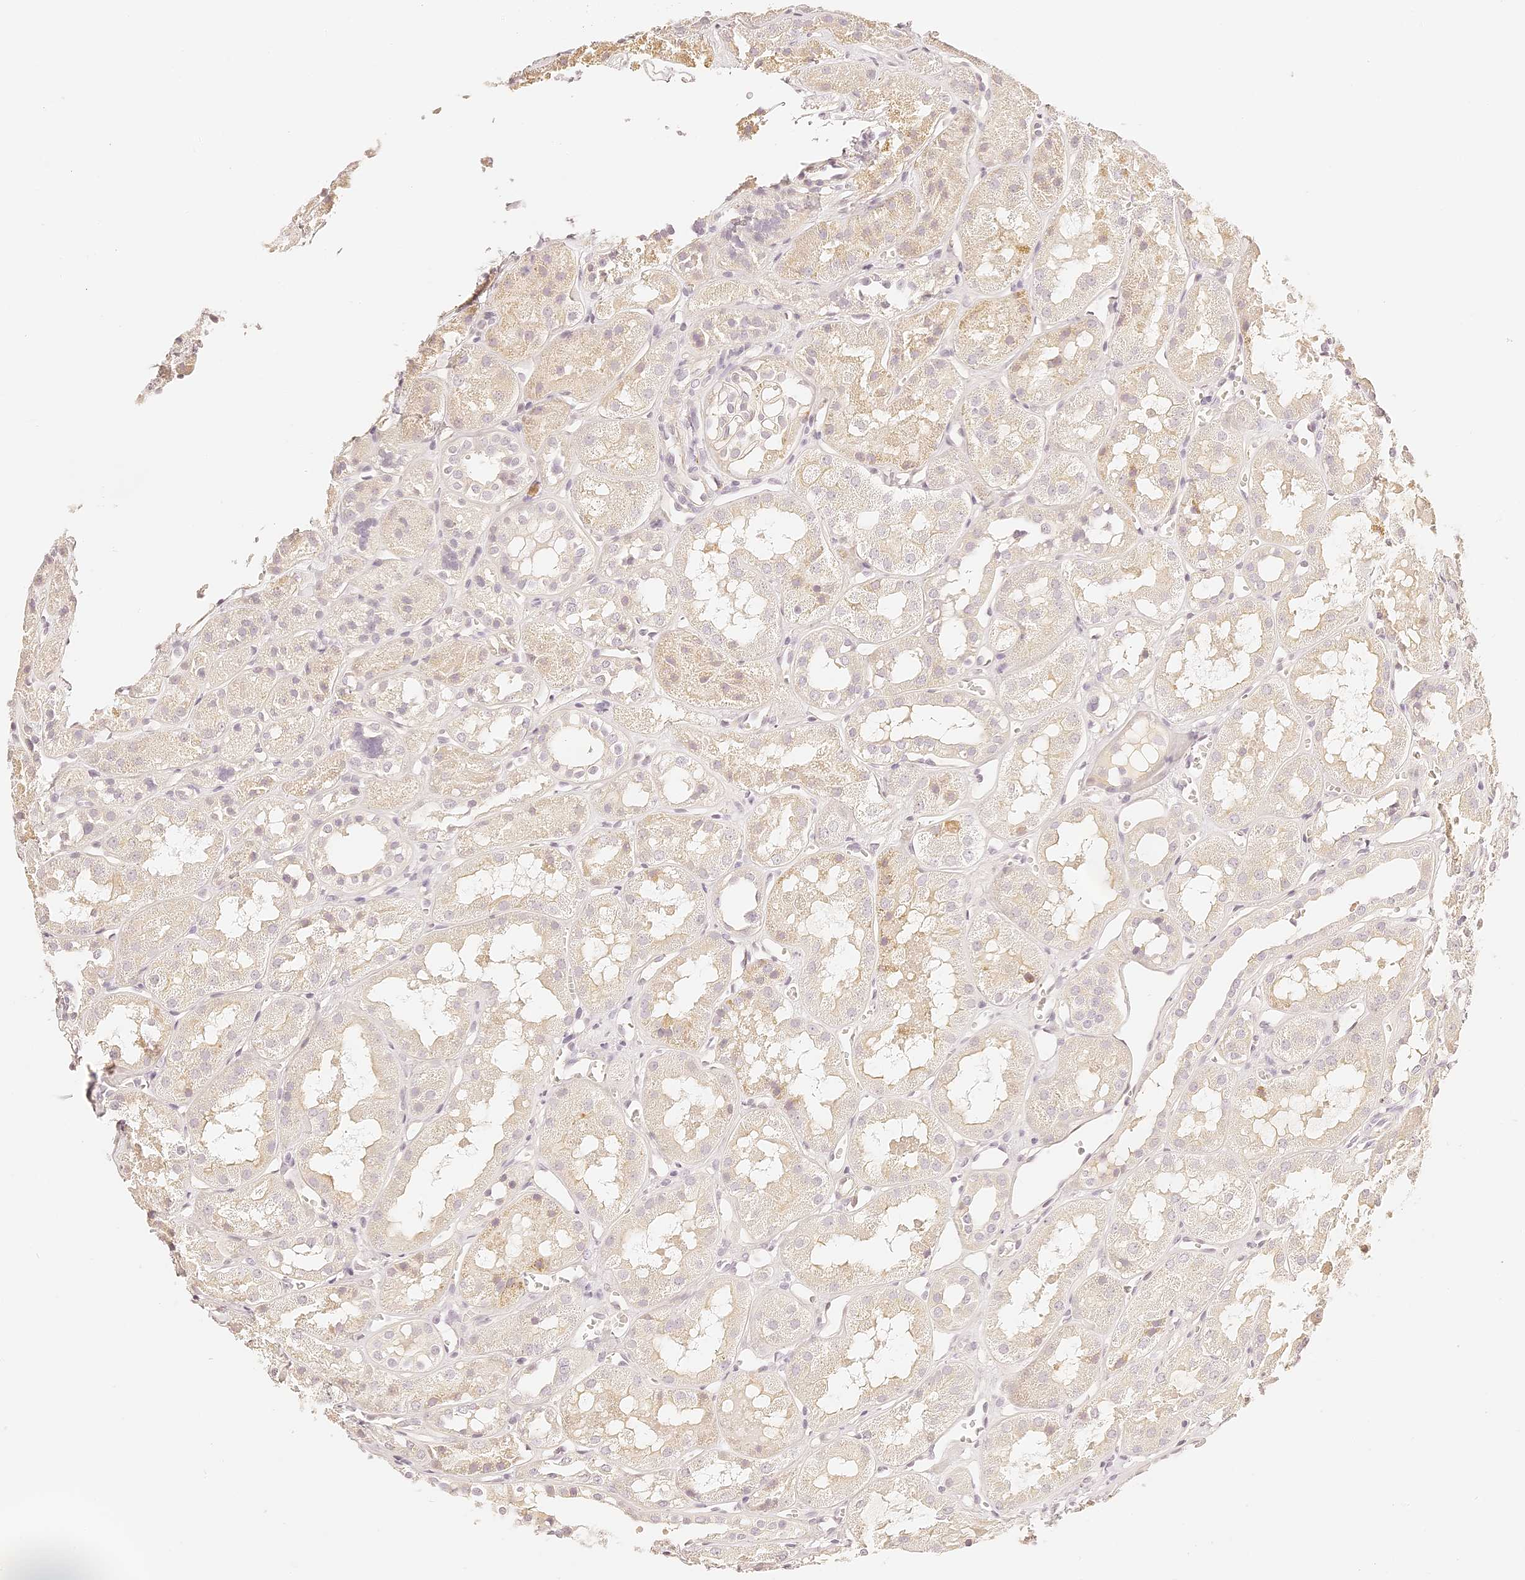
{"staining": {"intensity": "negative", "quantity": "none", "location": "none"}, "tissue": "kidney", "cell_type": "Cells in glomeruli", "image_type": "normal", "snomed": [{"axis": "morphology", "description": "Normal tissue, NOS"}, {"axis": "topography", "description": "Kidney"}], "caption": "Cells in glomeruli are negative for protein expression in unremarkable human kidney.", "gene": "TRIM45", "patient": {"sex": "male", "age": 16}}